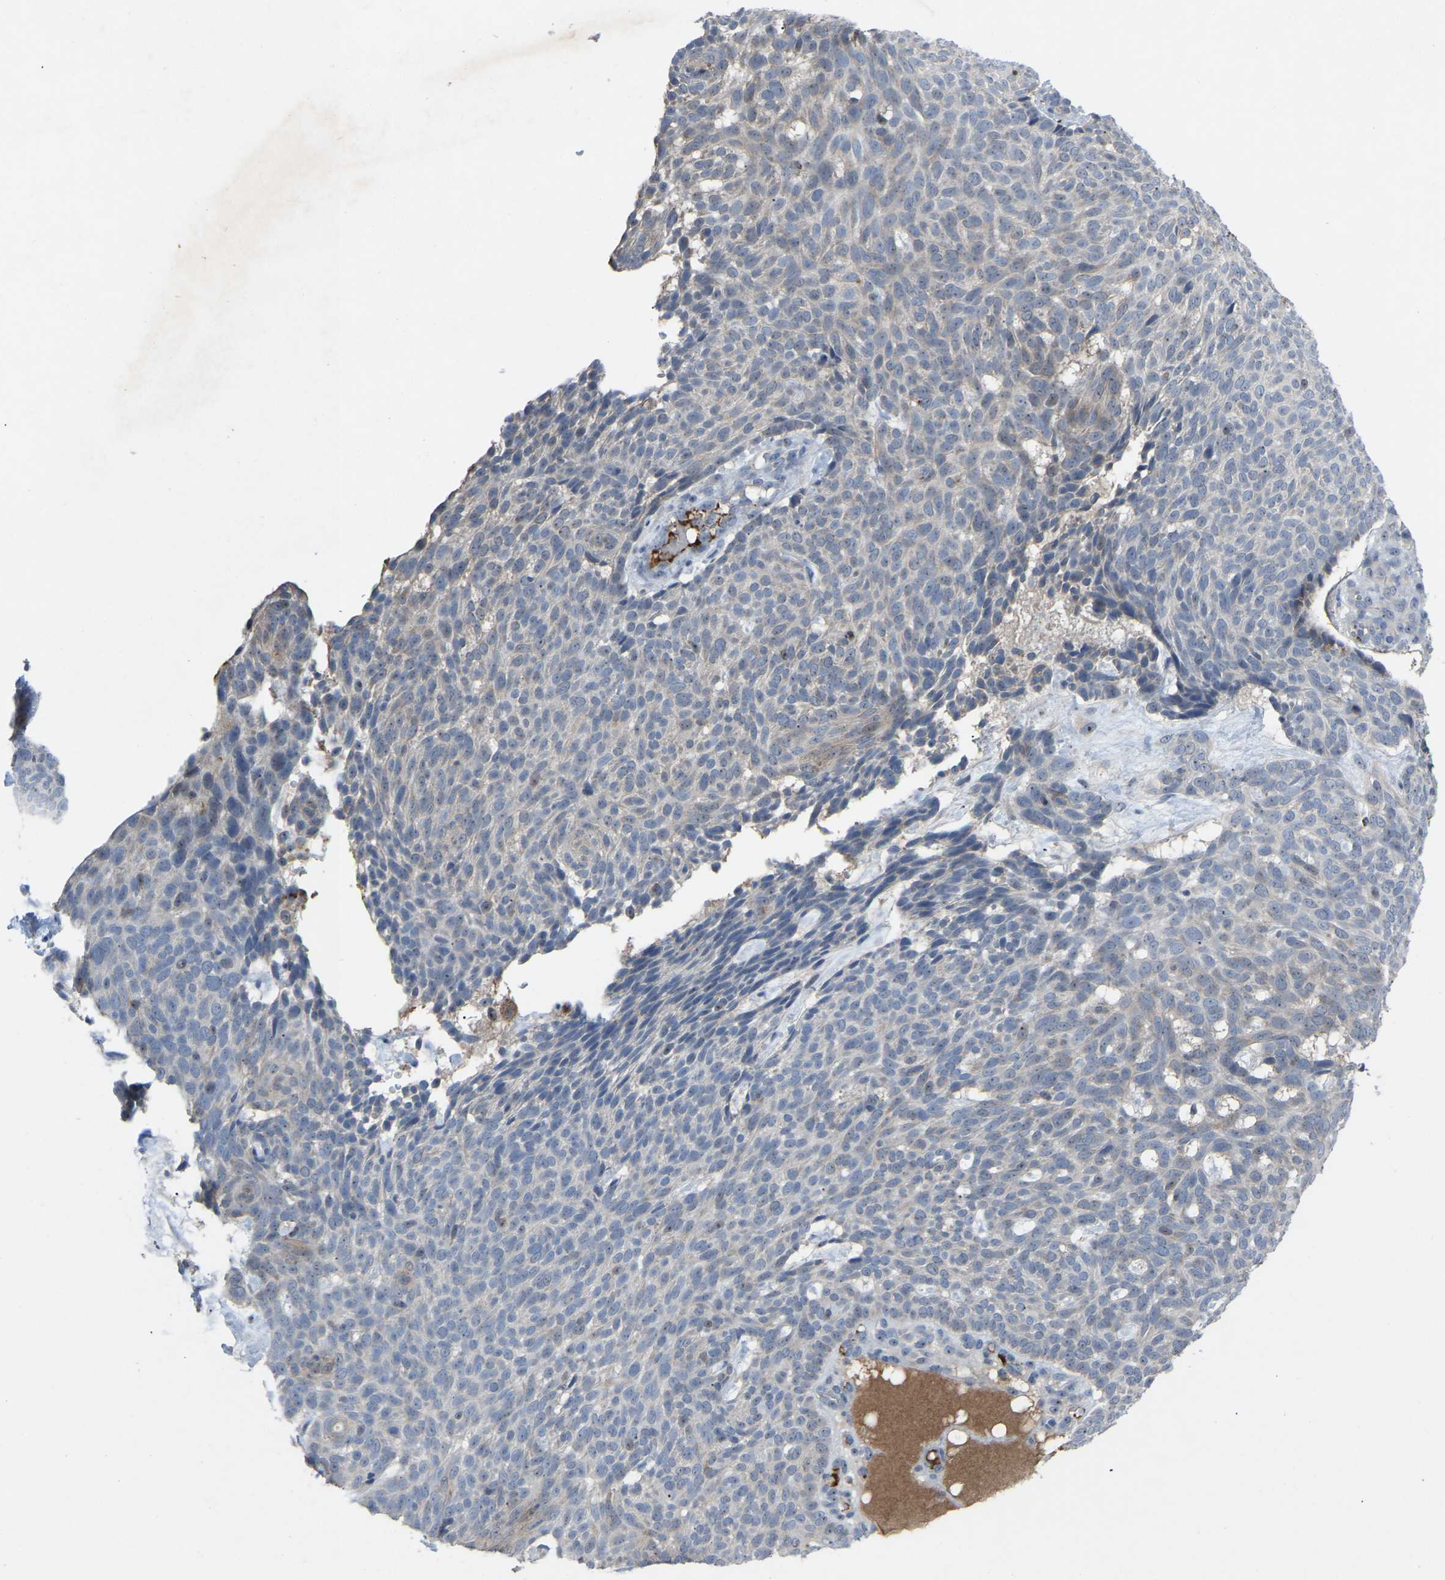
{"staining": {"intensity": "negative", "quantity": "none", "location": "none"}, "tissue": "skin cancer", "cell_type": "Tumor cells", "image_type": "cancer", "snomed": [{"axis": "morphology", "description": "Basal cell carcinoma"}, {"axis": "topography", "description": "Skin"}], "caption": "Human skin cancer (basal cell carcinoma) stained for a protein using immunohistochemistry displays no staining in tumor cells.", "gene": "FHIT", "patient": {"sex": "male", "age": 61}}